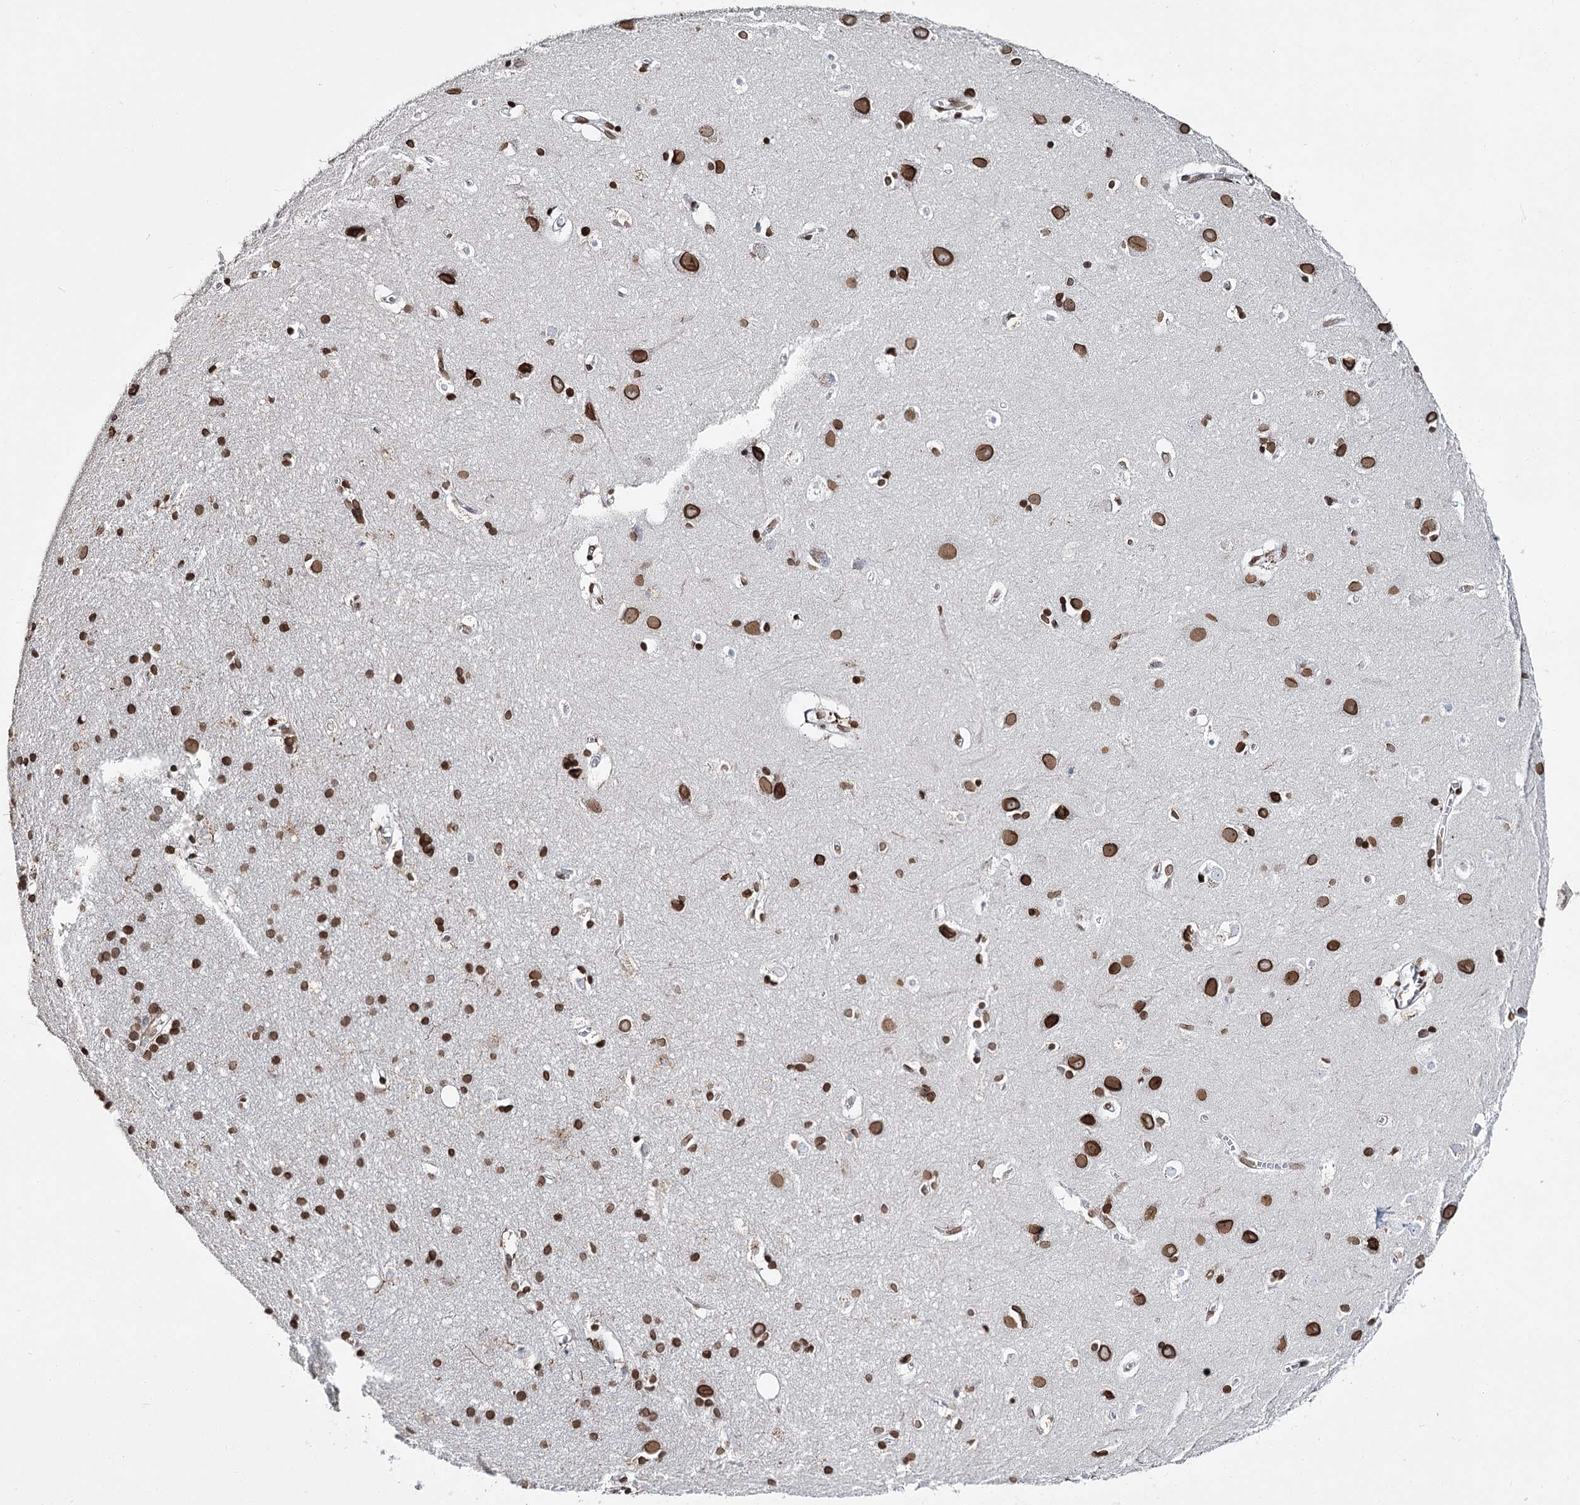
{"staining": {"intensity": "moderate", "quantity": ">75%", "location": "nuclear"}, "tissue": "cerebral cortex", "cell_type": "Endothelial cells", "image_type": "normal", "snomed": [{"axis": "morphology", "description": "Normal tissue, NOS"}, {"axis": "topography", "description": "Cerebral cortex"}], "caption": "The image reveals staining of normal cerebral cortex, revealing moderate nuclear protein expression (brown color) within endothelial cells. Using DAB (3,3'-diaminobenzidine) (brown) and hematoxylin (blue) stains, captured at high magnification using brightfield microscopy.", "gene": "KIAA0930", "patient": {"sex": "male", "age": 54}}